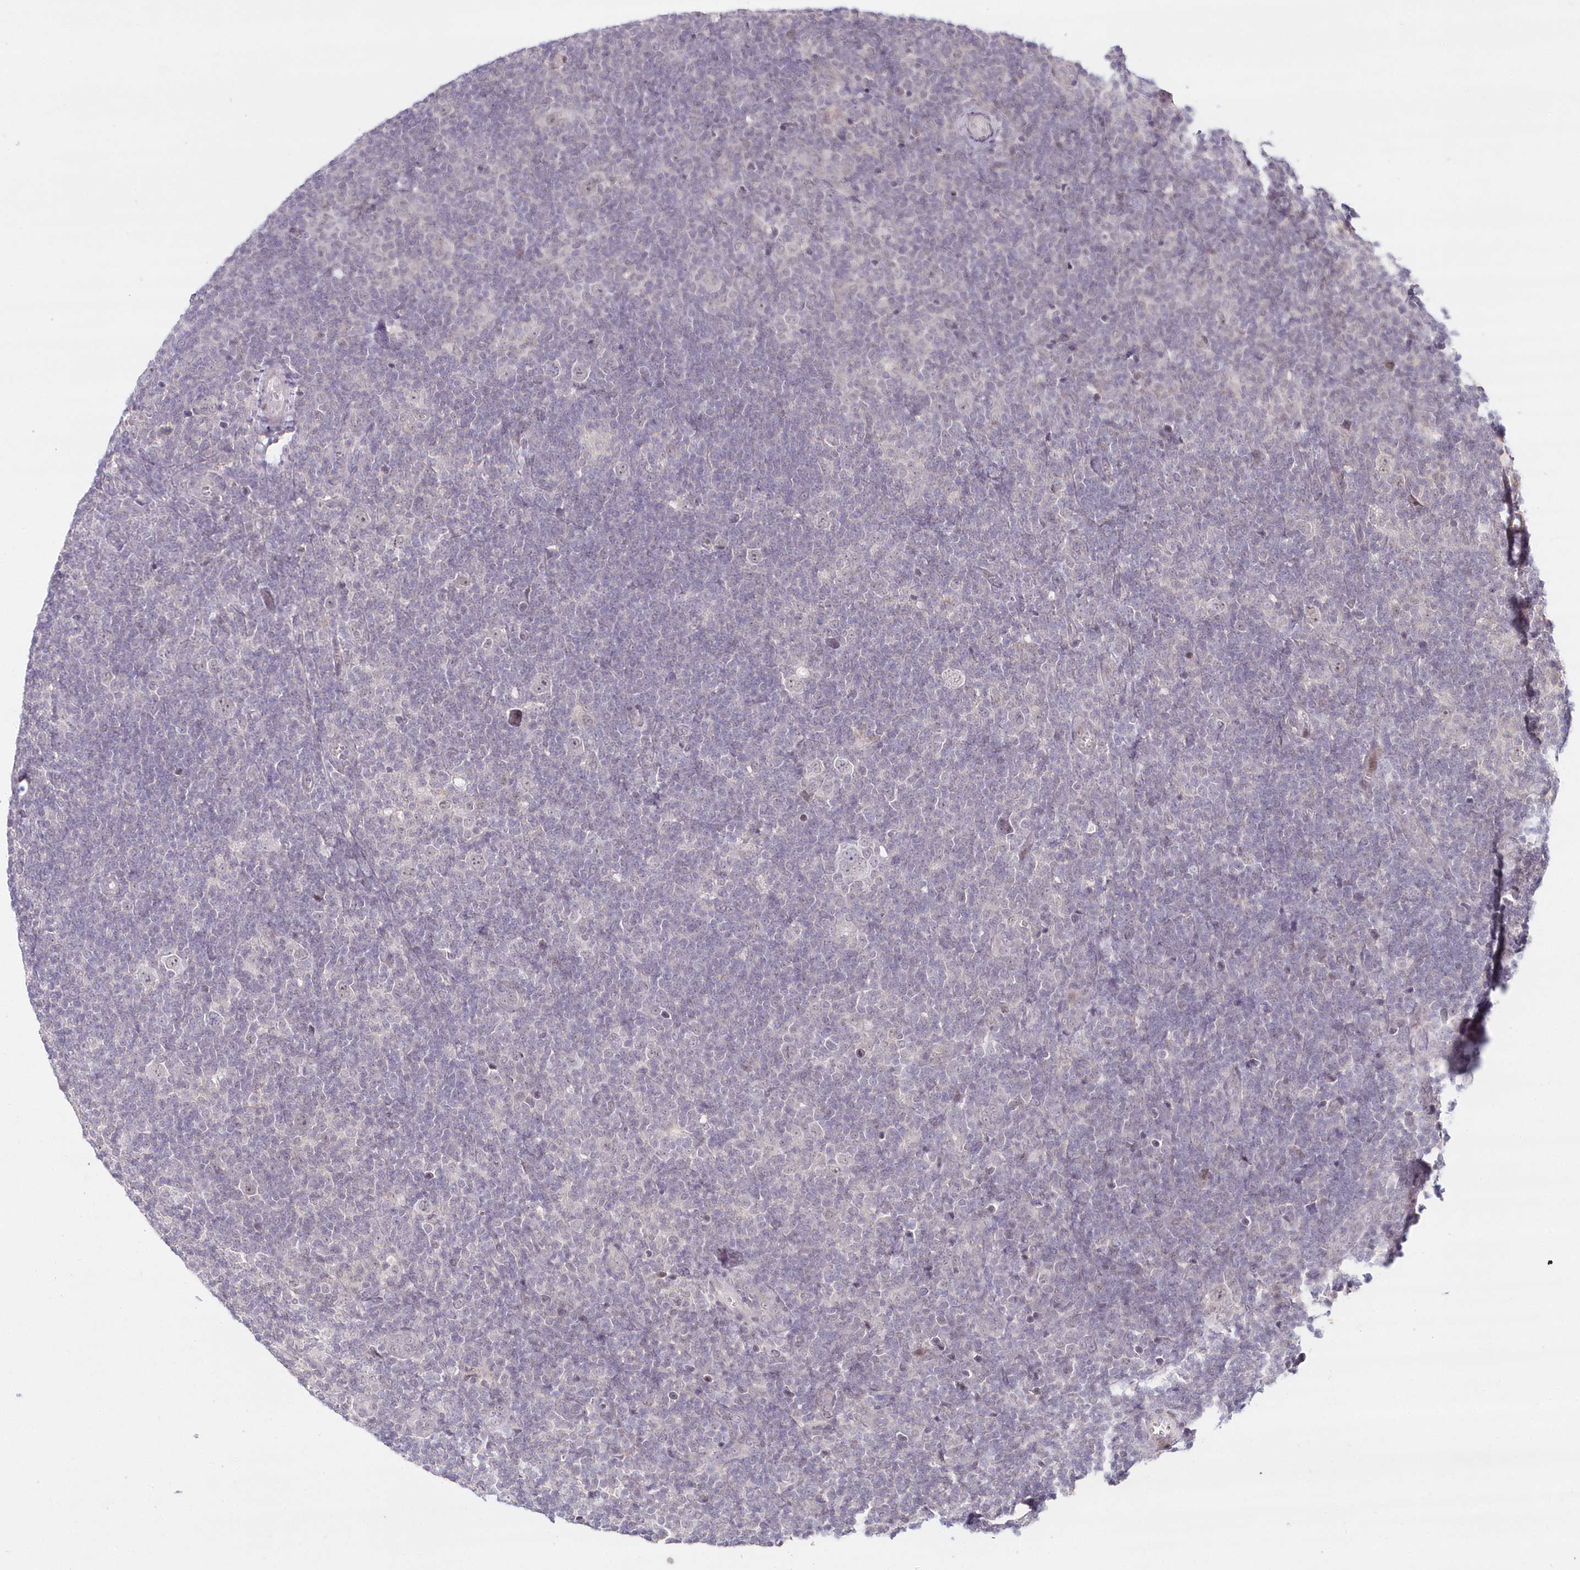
{"staining": {"intensity": "negative", "quantity": "none", "location": "none"}, "tissue": "lymphoma", "cell_type": "Tumor cells", "image_type": "cancer", "snomed": [{"axis": "morphology", "description": "Hodgkin's disease, NOS"}, {"axis": "topography", "description": "Lymph node"}], "caption": "Tumor cells show no significant protein staining in lymphoma. The staining is performed using DAB brown chromogen with nuclei counter-stained in using hematoxylin.", "gene": "HYCC2", "patient": {"sex": "female", "age": 57}}